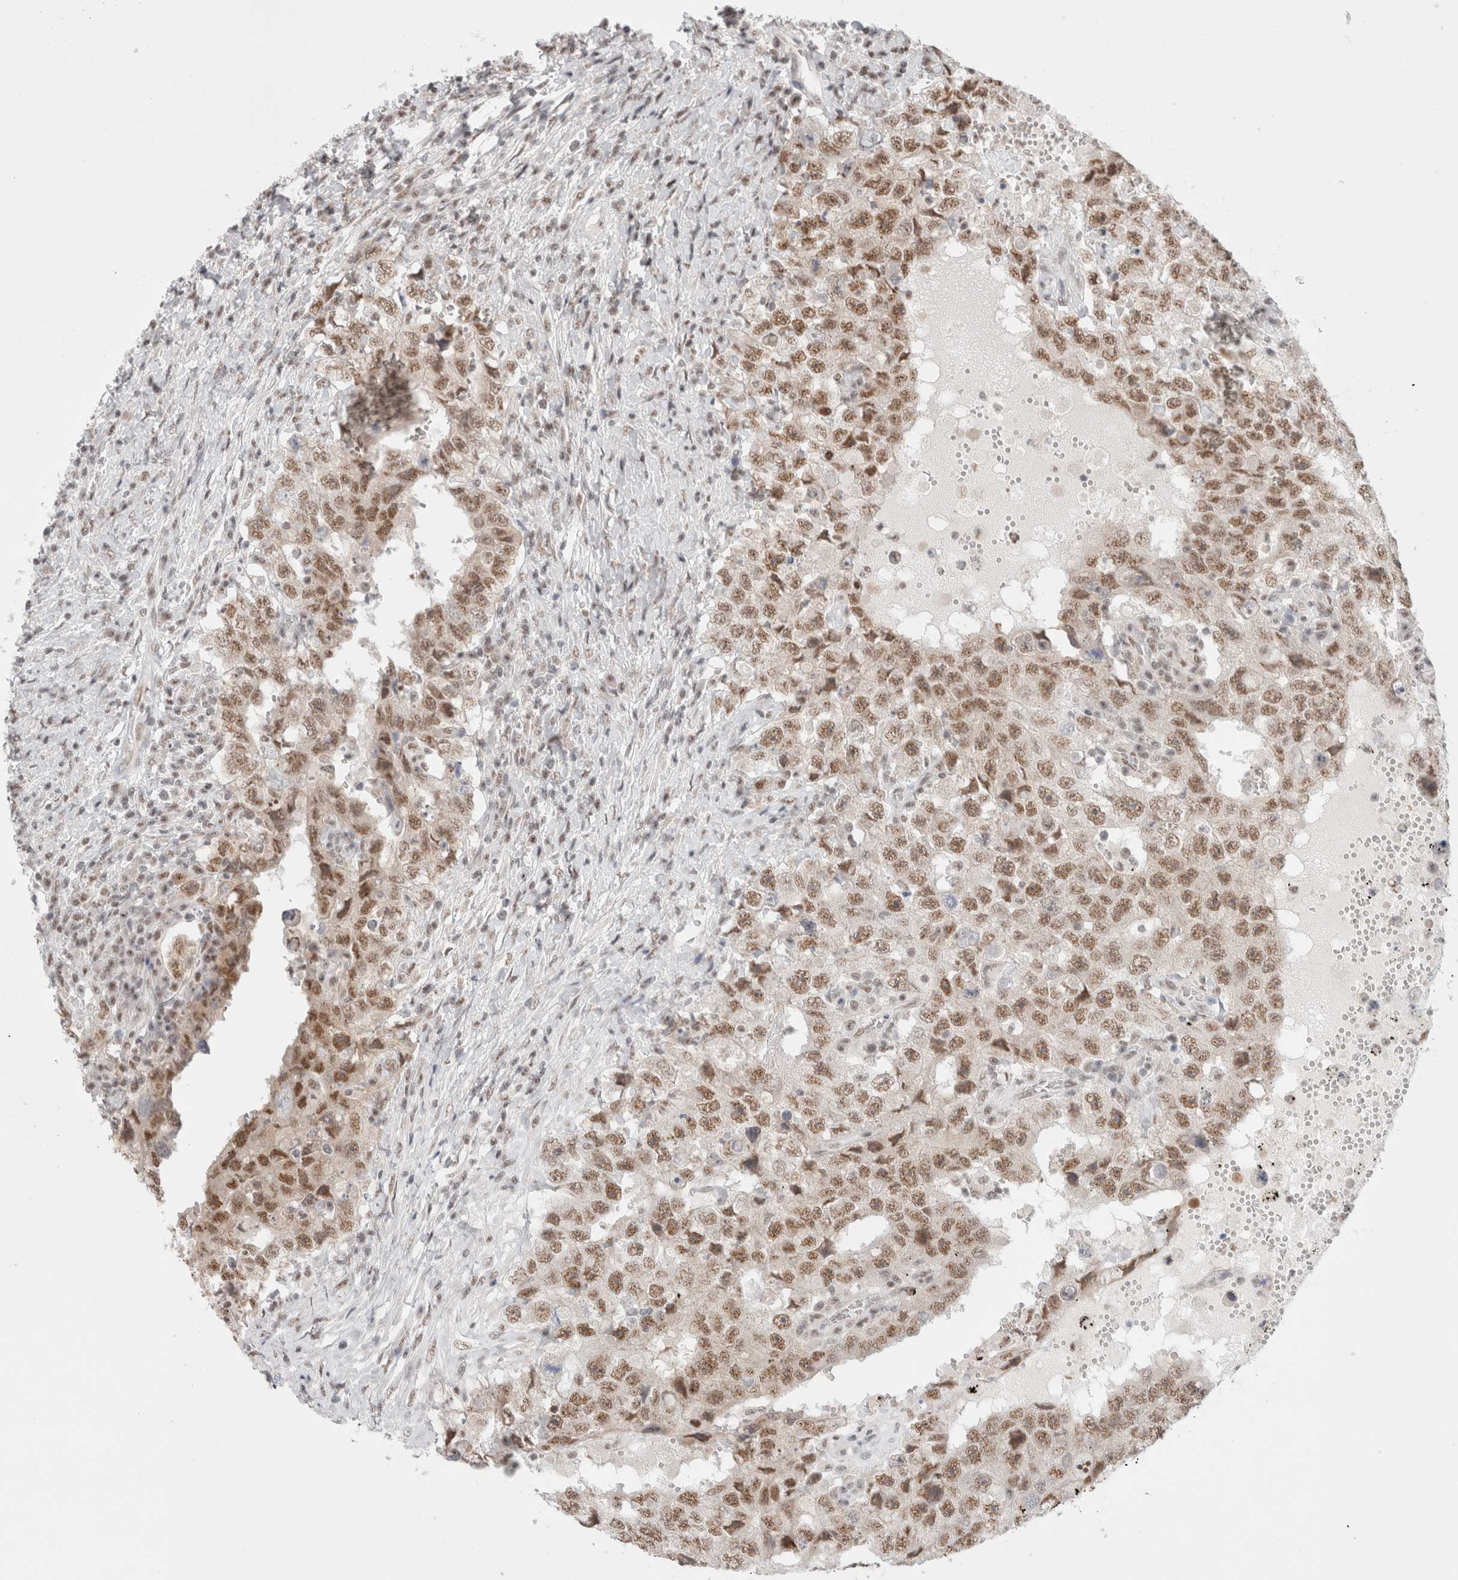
{"staining": {"intensity": "moderate", "quantity": ">75%", "location": "nuclear"}, "tissue": "testis cancer", "cell_type": "Tumor cells", "image_type": "cancer", "snomed": [{"axis": "morphology", "description": "Carcinoma, Embryonal, NOS"}, {"axis": "topography", "description": "Testis"}], "caption": "High-magnification brightfield microscopy of embryonal carcinoma (testis) stained with DAB (brown) and counterstained with hematoxylin (blue). tumor cells exhibit moderate nuclear positivity is seen in approximately>75% of cells.", "gene": "TRMT12", "patient": {"sex": "male", "age": 26}}